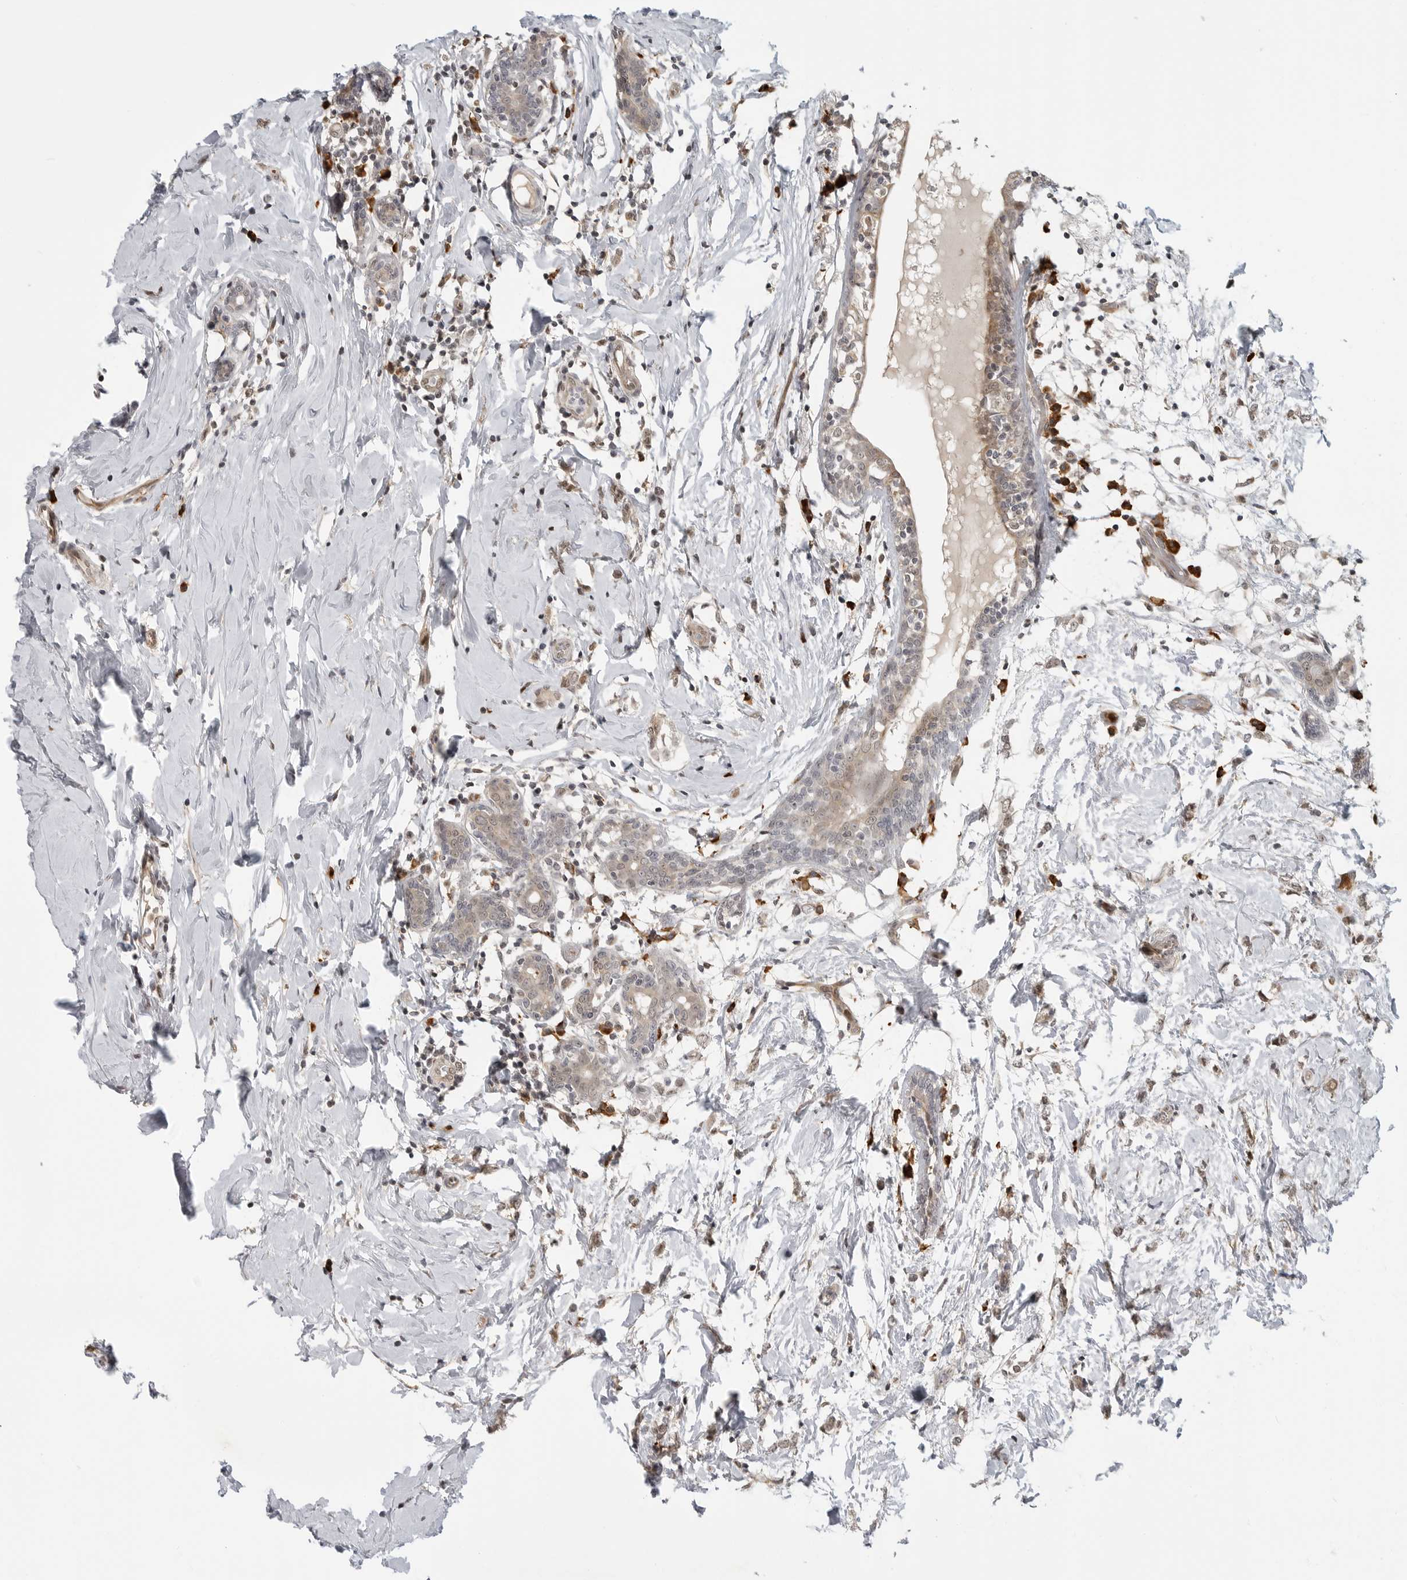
{"staining": {"intensity": "weak", "quantity": ">75%", "location": "cytoplasmic/membranous"}, "tissue": "breast cancer", "cell_type": "Tumor cells", "image_type": "cancer", "snomed": [{"axis": "morphology", "description": "Normal tissue, NOS"}, {"axis": "morphology", "description": "Lobular carcinoma"}, {"axis": "topography", "description": "Breast"}], "caption": "A micrograph showing weak cytoplasmic/membranous staining in about >75% of tumor cells in breast cancer (lobular carcinoma), as visualized by brown immunohistochemical staining.", "gene": "CEP295NL", "patient": {"sex": "female", "age": 47}}